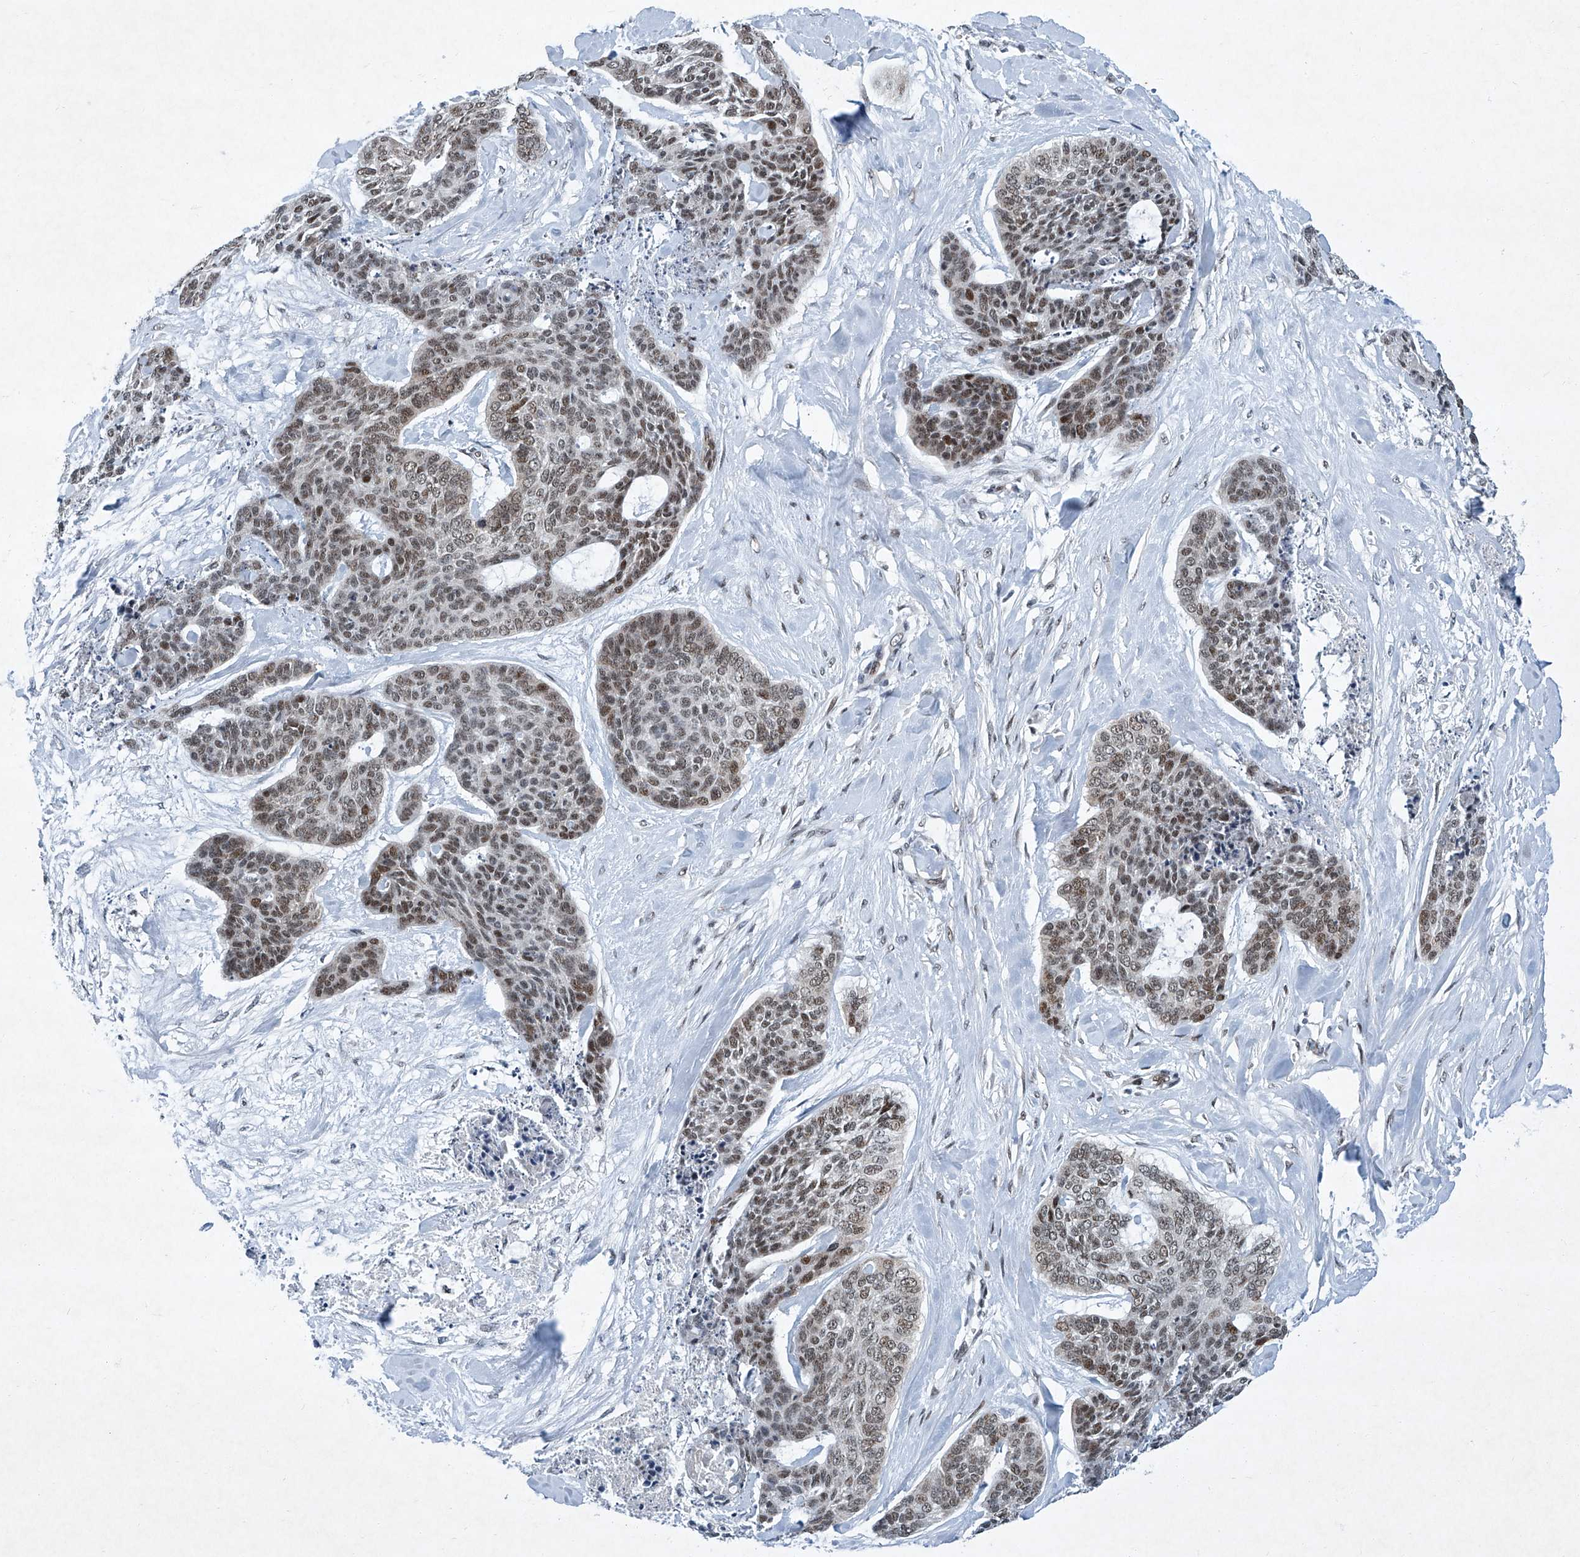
{"staining": {"intensity": "moderate", "quantity": ">75%", "location": "nuclear"}, "tissue": "skin cancer", "cell_type": "Tumor cells", "image_type": "cancer", "snomed": [{"axis": "morphology", "description": "Basal cell carcinoma"}, {"axis": "topography", "description": "Skin"}], "caption": "High-magnification brightfield microscopy of skin cancer stained with DAB (brown) and counterstained with hematoxylin (blue). tumor cells exhibit moderate nuclear positivity is seen in approximately>75% of cells.", "gene": "TFDP1", "patient": {"sex": "female", "age": 64}}